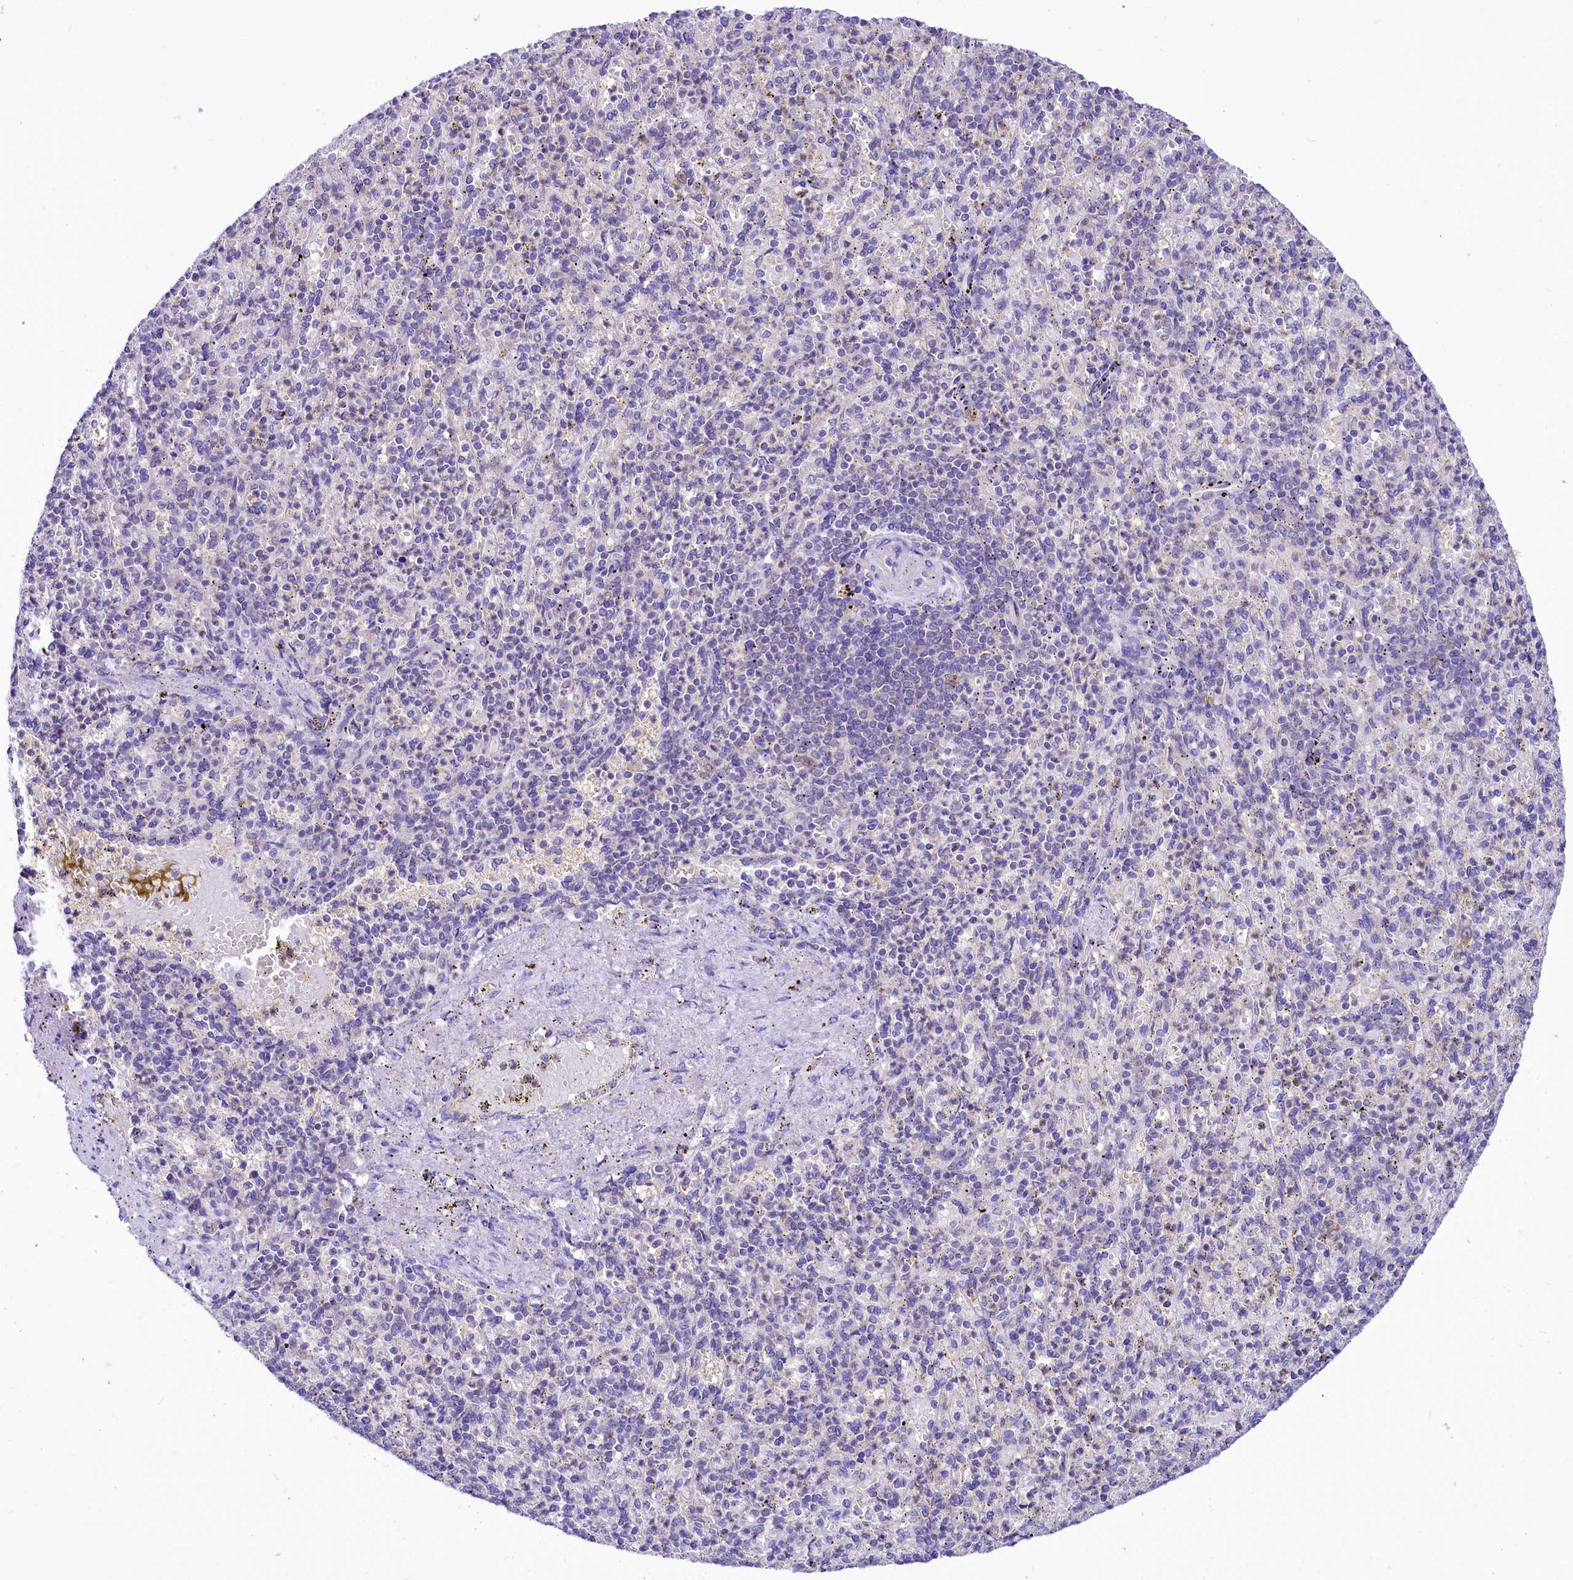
{"staining": {"intensity": "negative", "quantity": "none", "location": "none"}, "tissue": "spleen", "cell_type": "Cells in red pulp", "image_type": "normal", "snomed": [{"axis": "morphology", "description": "Normal tissue, NOS"}, {"axis": "topography", "description": "Spleen"}], "caption": "Benign spleen was stained to show a protein in brown. There is no significant staining in cells in red pulp. (DAB (3,3'-diaminobenzidine) IHC, high magnification).", "gene": "ABHD5", "patient": {"sex": "female", "age": 74}}